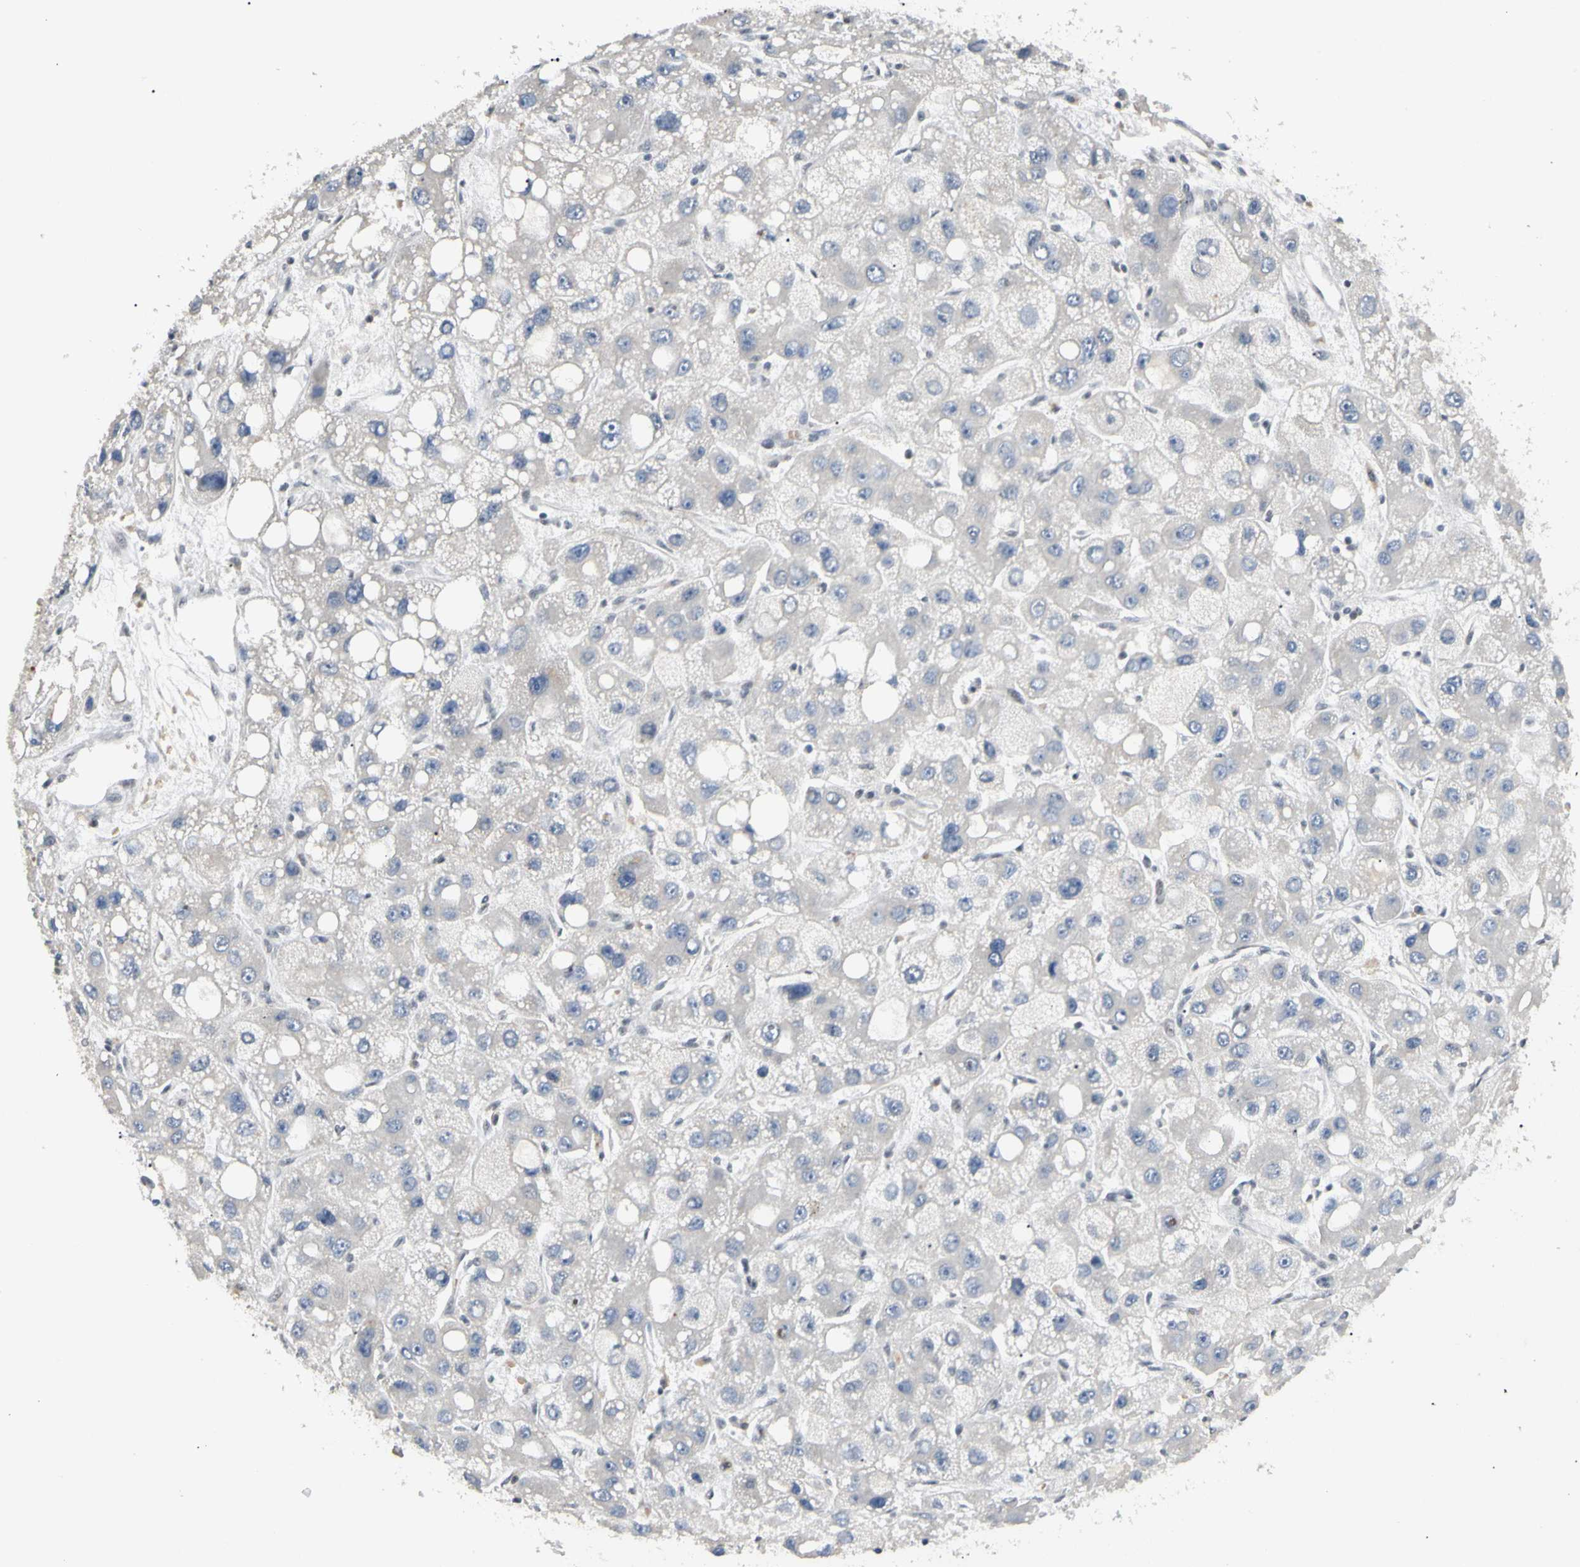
{"staining": {"intensity": "negative", "quantity": "none", "location": "none"}, "tissue": "liver cancer", "cell_type": "Tumor cells", "image_type": "cancer", "snomed": [{"axis": "morphology", "description": "Carcinoma, Hepatocellular, NOS"}, {"axis": "topography", "description": "Liver"}], "caption": "Immunohistochemistry (IHC) photomicrograph of neoplastic tissue: human liver cancer (hepatocellular carcinoma) stained with DAB demonstrates no significant protein expression in tumor cells. The staining was performed using DAB (3,3'-diaminobenzidine) to visualize the protein expression in brown, while the nuclei were stained in blue with hematoxylin (Magnification: 20x).", "gene": "GREM1", "patient": {"sex": "male", "age": 55}}